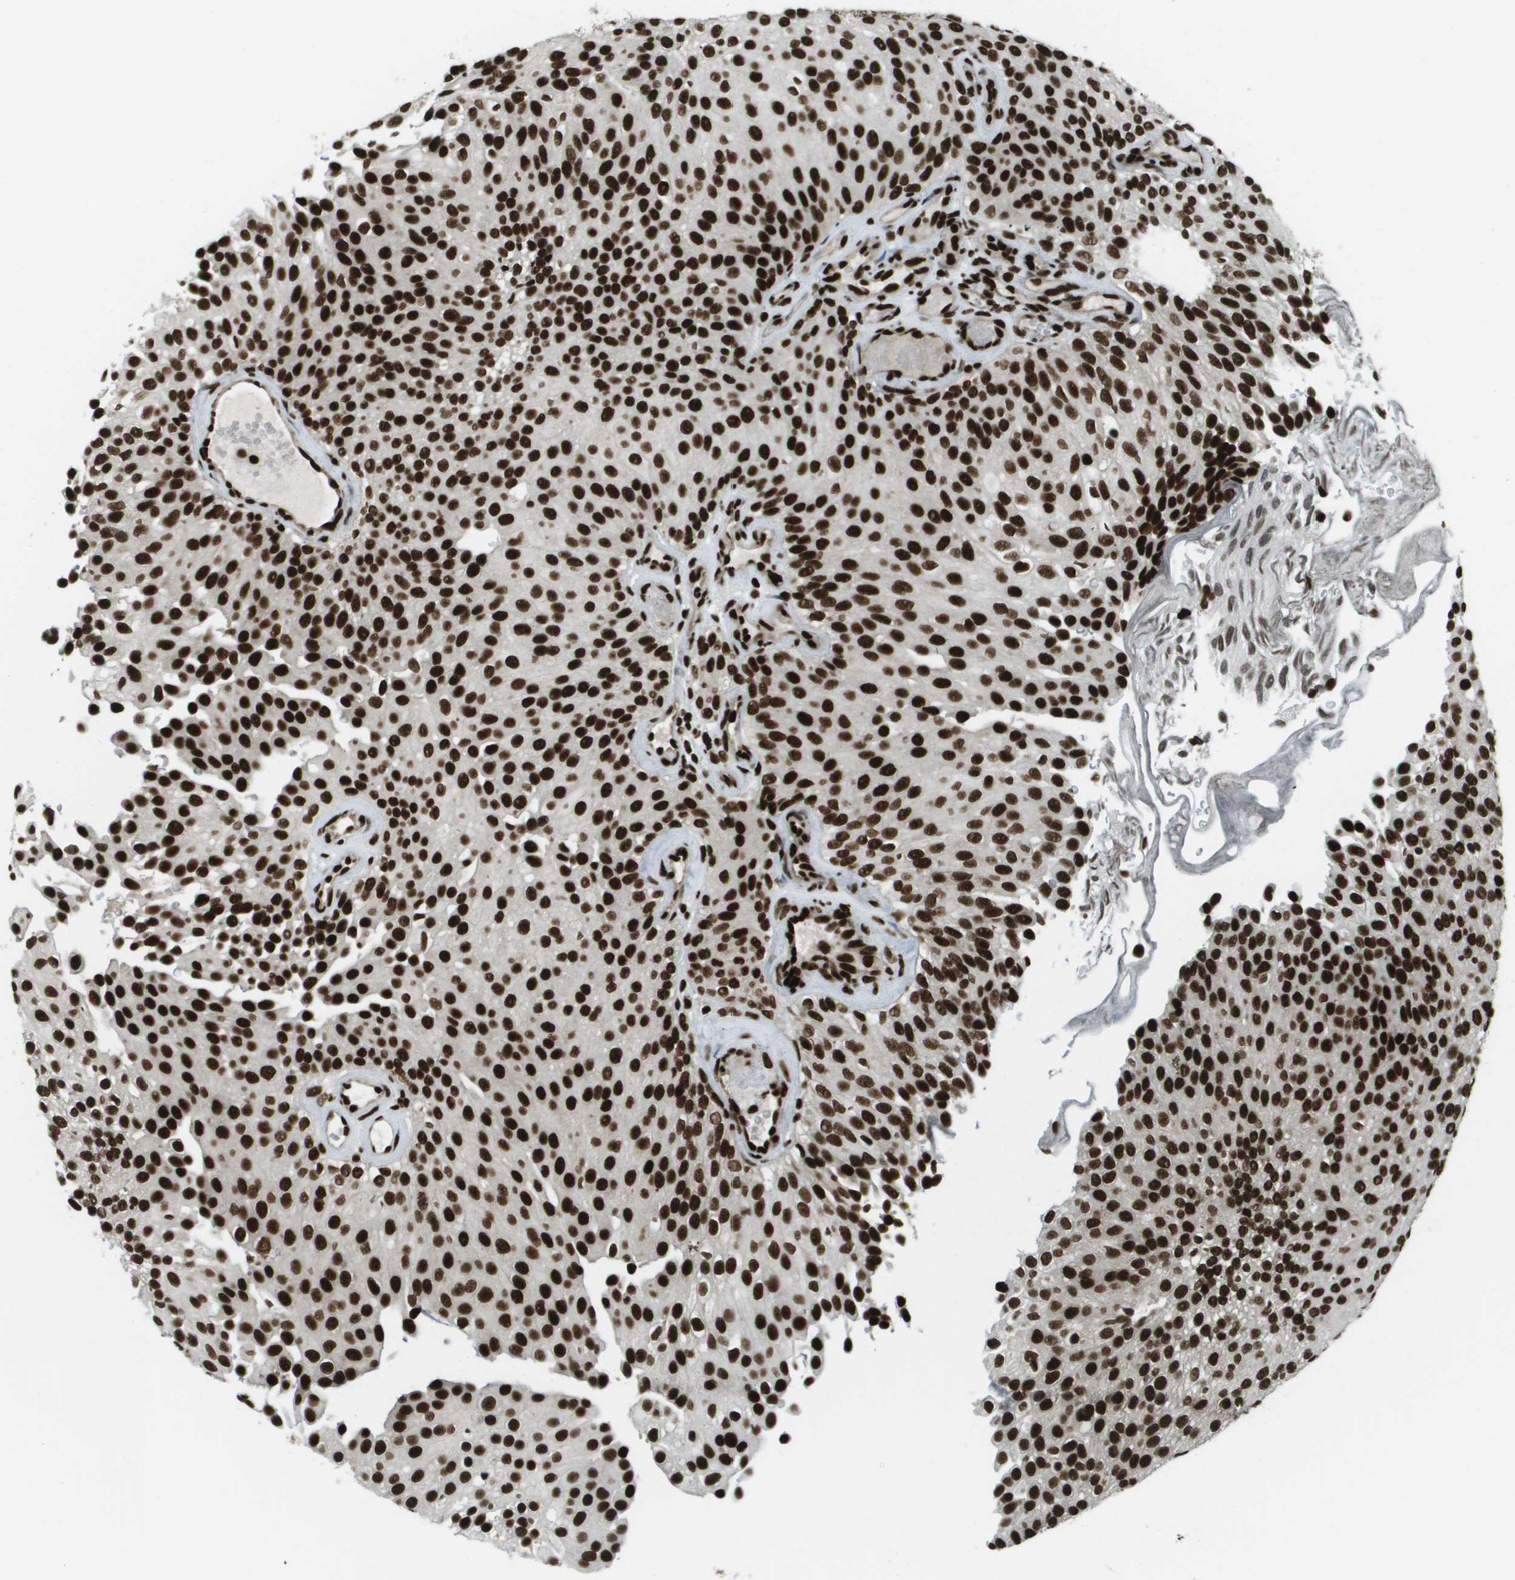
{"staining": {"intensity": "strong", "quantity": ">75%", "location": "nuclear"}, "tissue": "urothelial cancer", "cell_type": "Tumor cells", "image_type": "cancer", "snomed": [{"axis": "morphology", "description": "Urothelial carcinoma, Low grade"}, {"axis": "topography", "description": "Urinary bladder"}], "caption": "A micrograph of human urothelial cancer stained for a protein displays strong nuclear brown staining in tumor cells. (DAB IHC, brown staining for protein, blue staining for nuclei).", "gene": "GLYR1", "patient": {"sex": "male", "age": 78}}